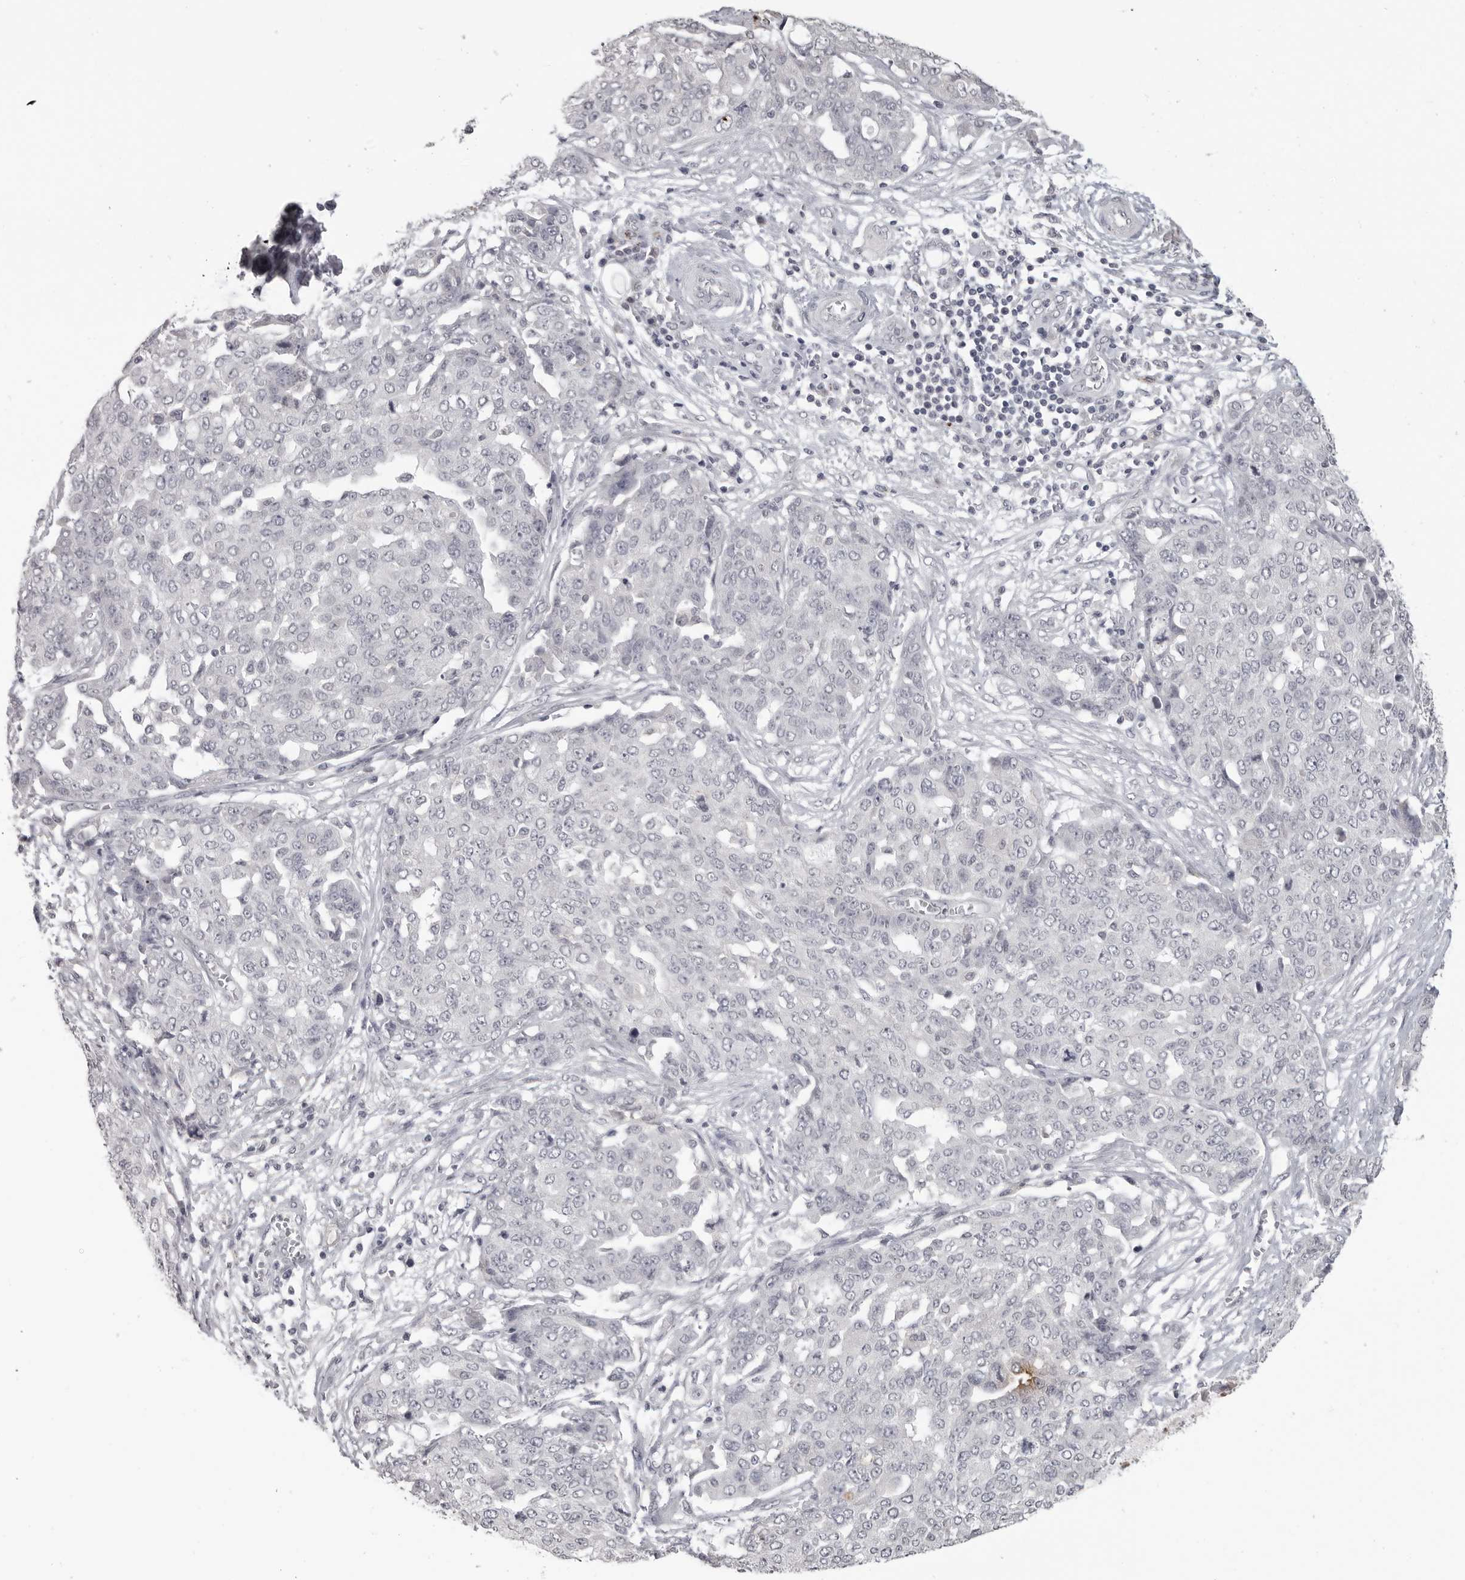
{"staining": {"intensity": "negative", "quantity": "none", "location": "none"}, "tissue": "ovarian cancer", "cell_type": "Tumor cells", "image_type": "cancer", "snomed": [{"axis": "morphology", "description": "Cystadenocarcinoma, serous, NOS"}, {"axis": "topography", "description": "Soft tissue"}, {"axis": "topography", "description": "Ovary"}], "caption": "Human ovarian serous cystadenocarcinoma stained for a protein using IHC shows no positivity in tumor cells.", "gene": "PRSS1", "patient": {"sex": "female", "age": 57}}